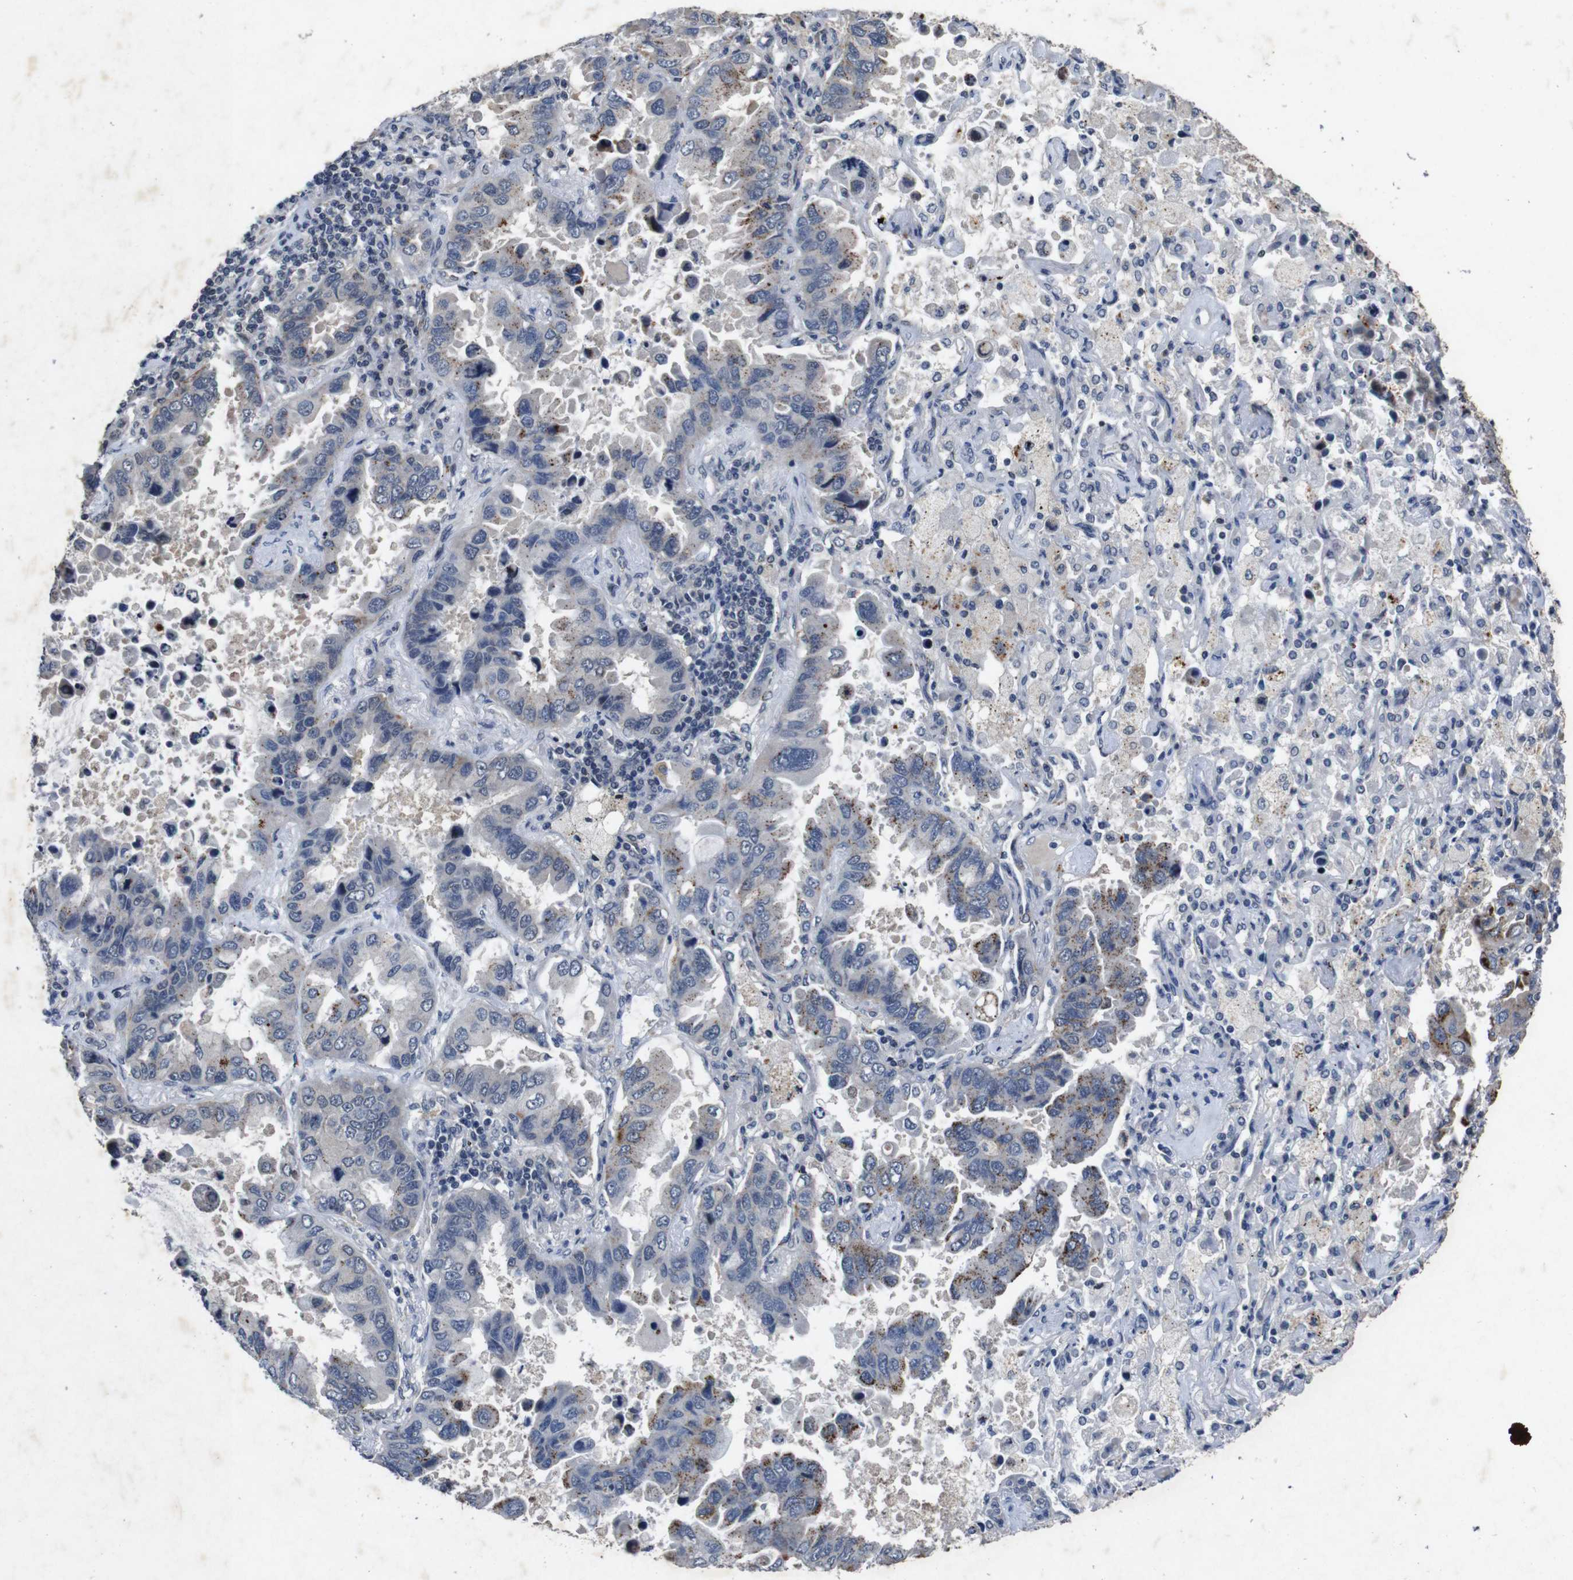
{"staining": {"intensity": "strong", "quantity": "<25%", "location": "cytoplasmic/membranous"}, "tissue": "lung cancer", "cell_type": "Tumor cells", "image_type": "cancer", "snomed": [{"axis": "morphology", "description": "Adenocarcinoma, NOS"}, {"axis": "topography", "description": "Lung"}], "caption": "Lung adenocarcinoma stained with a brown dye demonstrates strong cytoplasmic/membranous positive expression in about <25% of tumor cells.", "gene": "AKT3", "patient": {"sex": "male", "age": 64}}